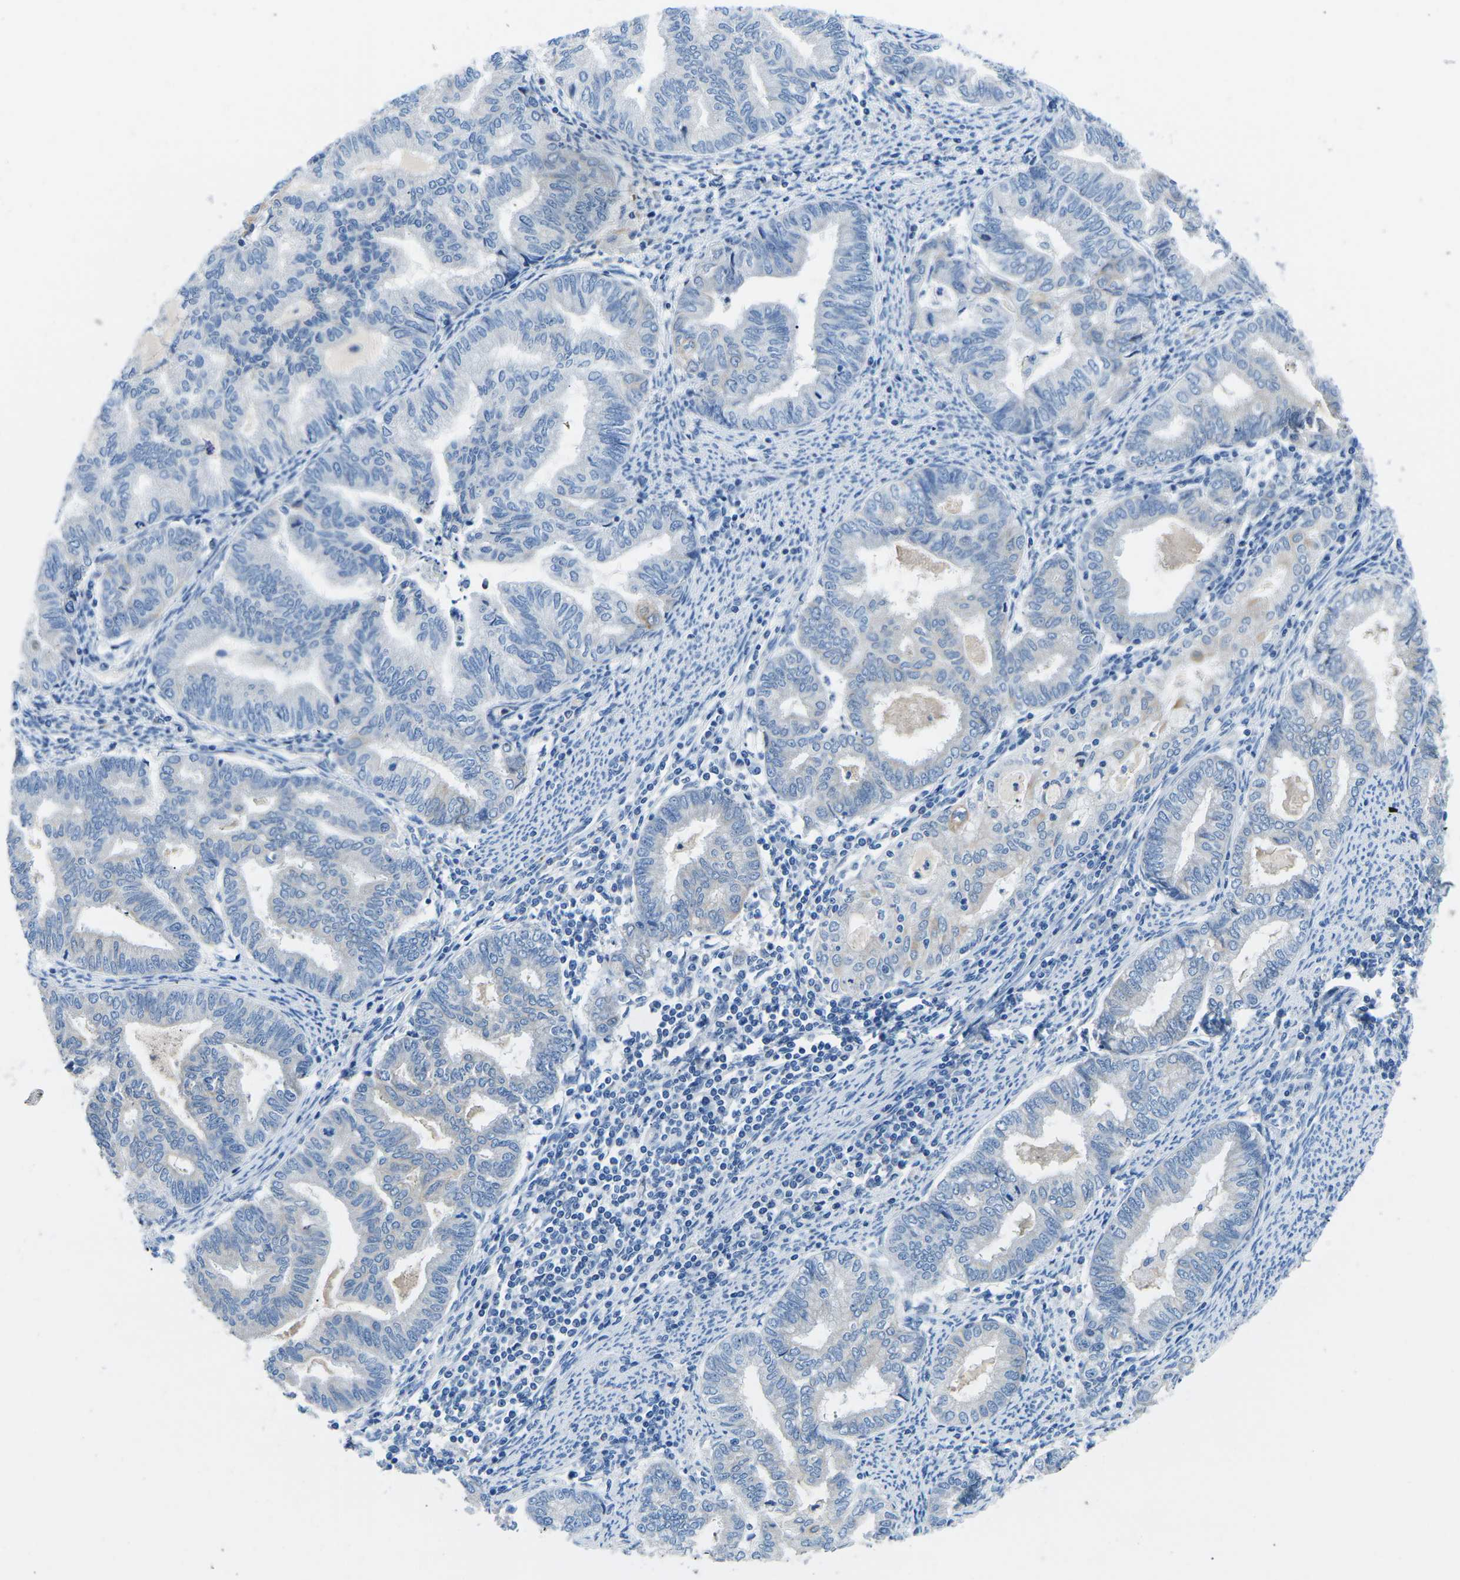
{"staining": {"intensity": "negative", "quantity": "none", "location": "none"}, "tissue": "endometrial cancer", "cell_type": "Tumor cells", "image_type": "cancer", "snomed": [{"axis": "morphology", "description": "Adenocarcinoma, NOS"}, {"axis": "topography", "description": "Endometrium"}], "caption": "Immunohistochemical staining of endometrial adenocarcinoma exhibits no significant staining in tumor cells.", "gene": "TM6SF1", "patient": {"sex": "female", "age": 79}}